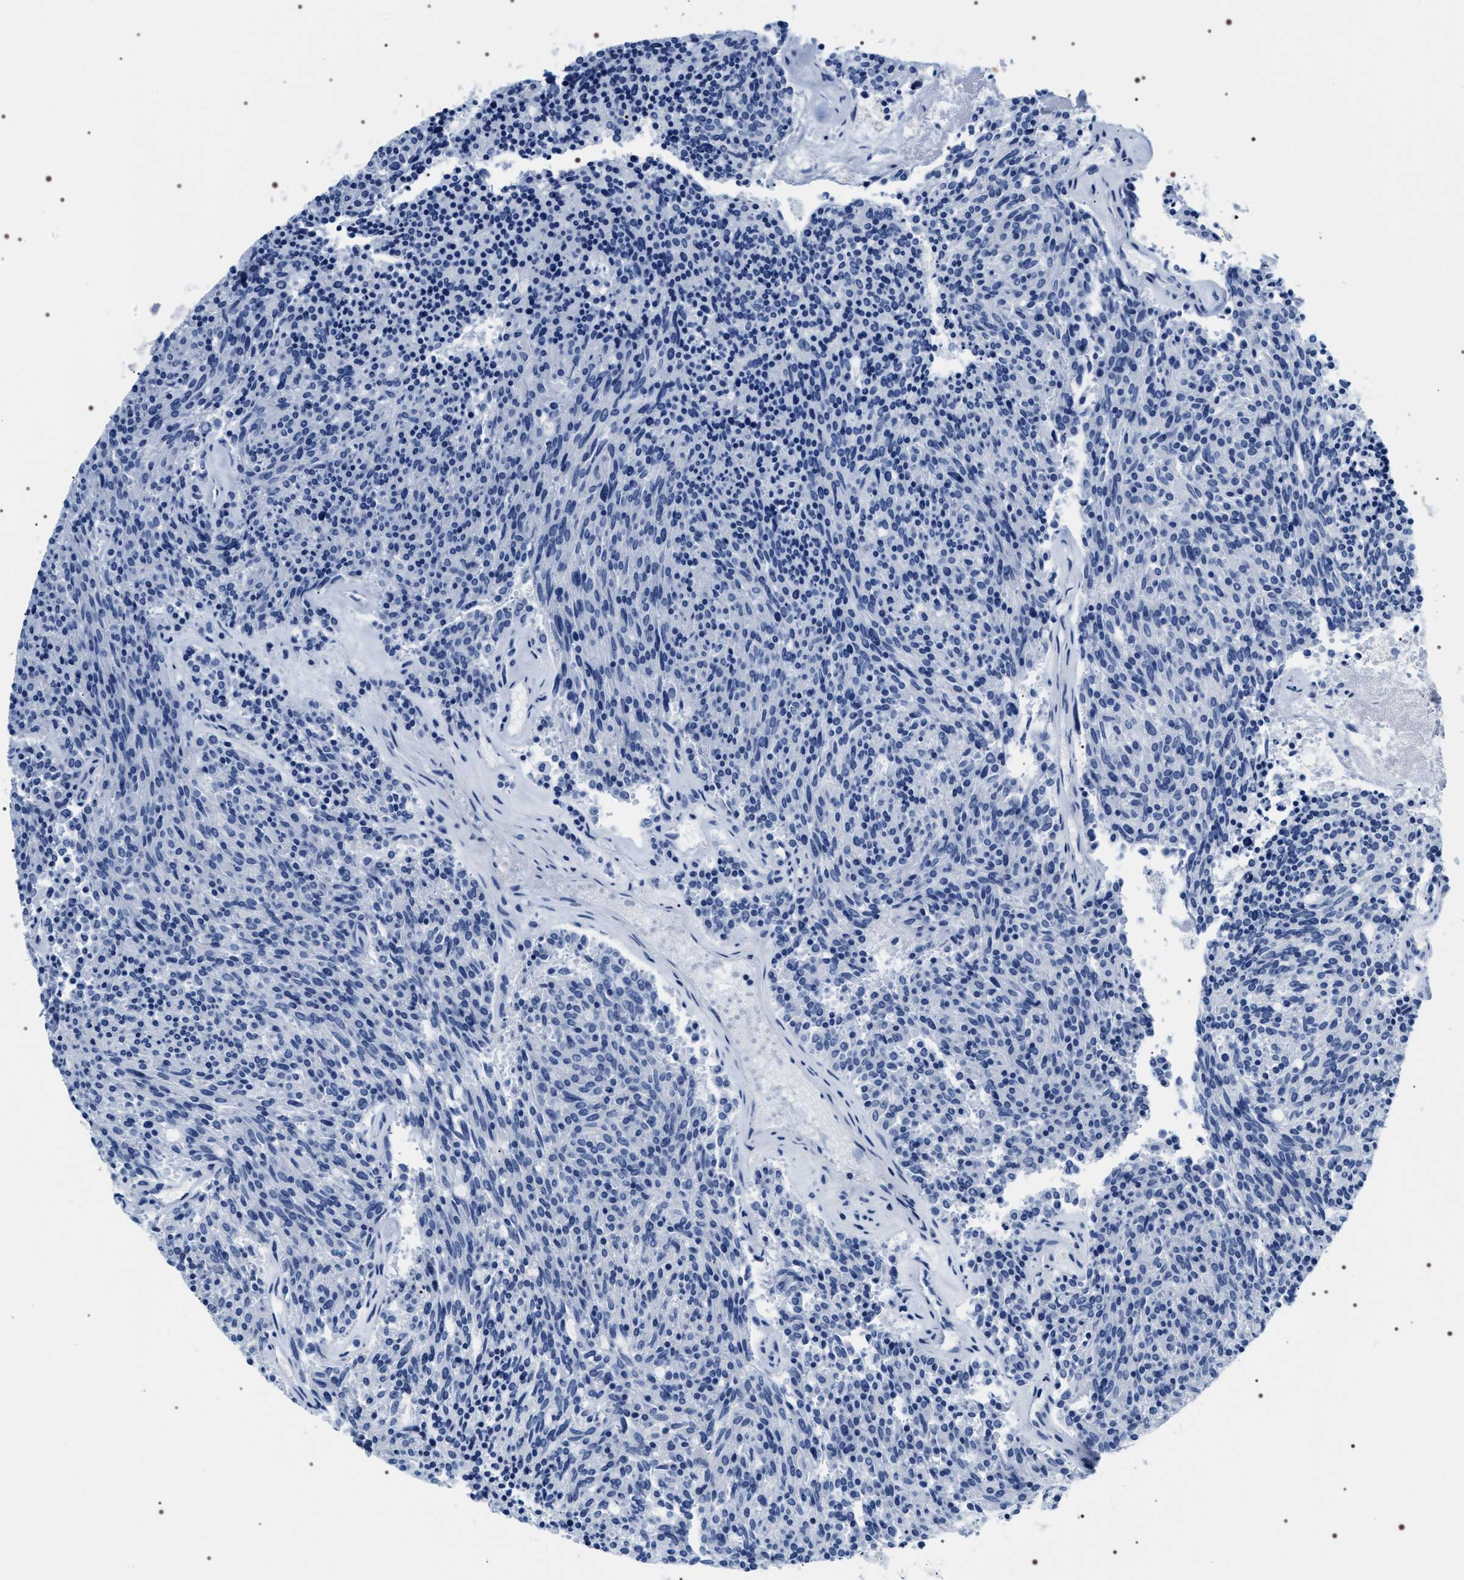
{"staining": {"intensity": "negative", "quantity": "none", "location": "none"}, "tissue": "carcinoid", "cell_type": "Tumor cells", "image_type": "cancer", "snomed": [{"axis": "morphology", "description": "Carcinoid, malignant, NOS"}, {"axis": "topography", "description": "Pancreas"}], "caption": "Carcinoid (malignant) was stained to show a protein in brown. There is no significant positivity in tumor cells.", "gene": "ADH4", "patient": {"sex": "female", "age": 54}}